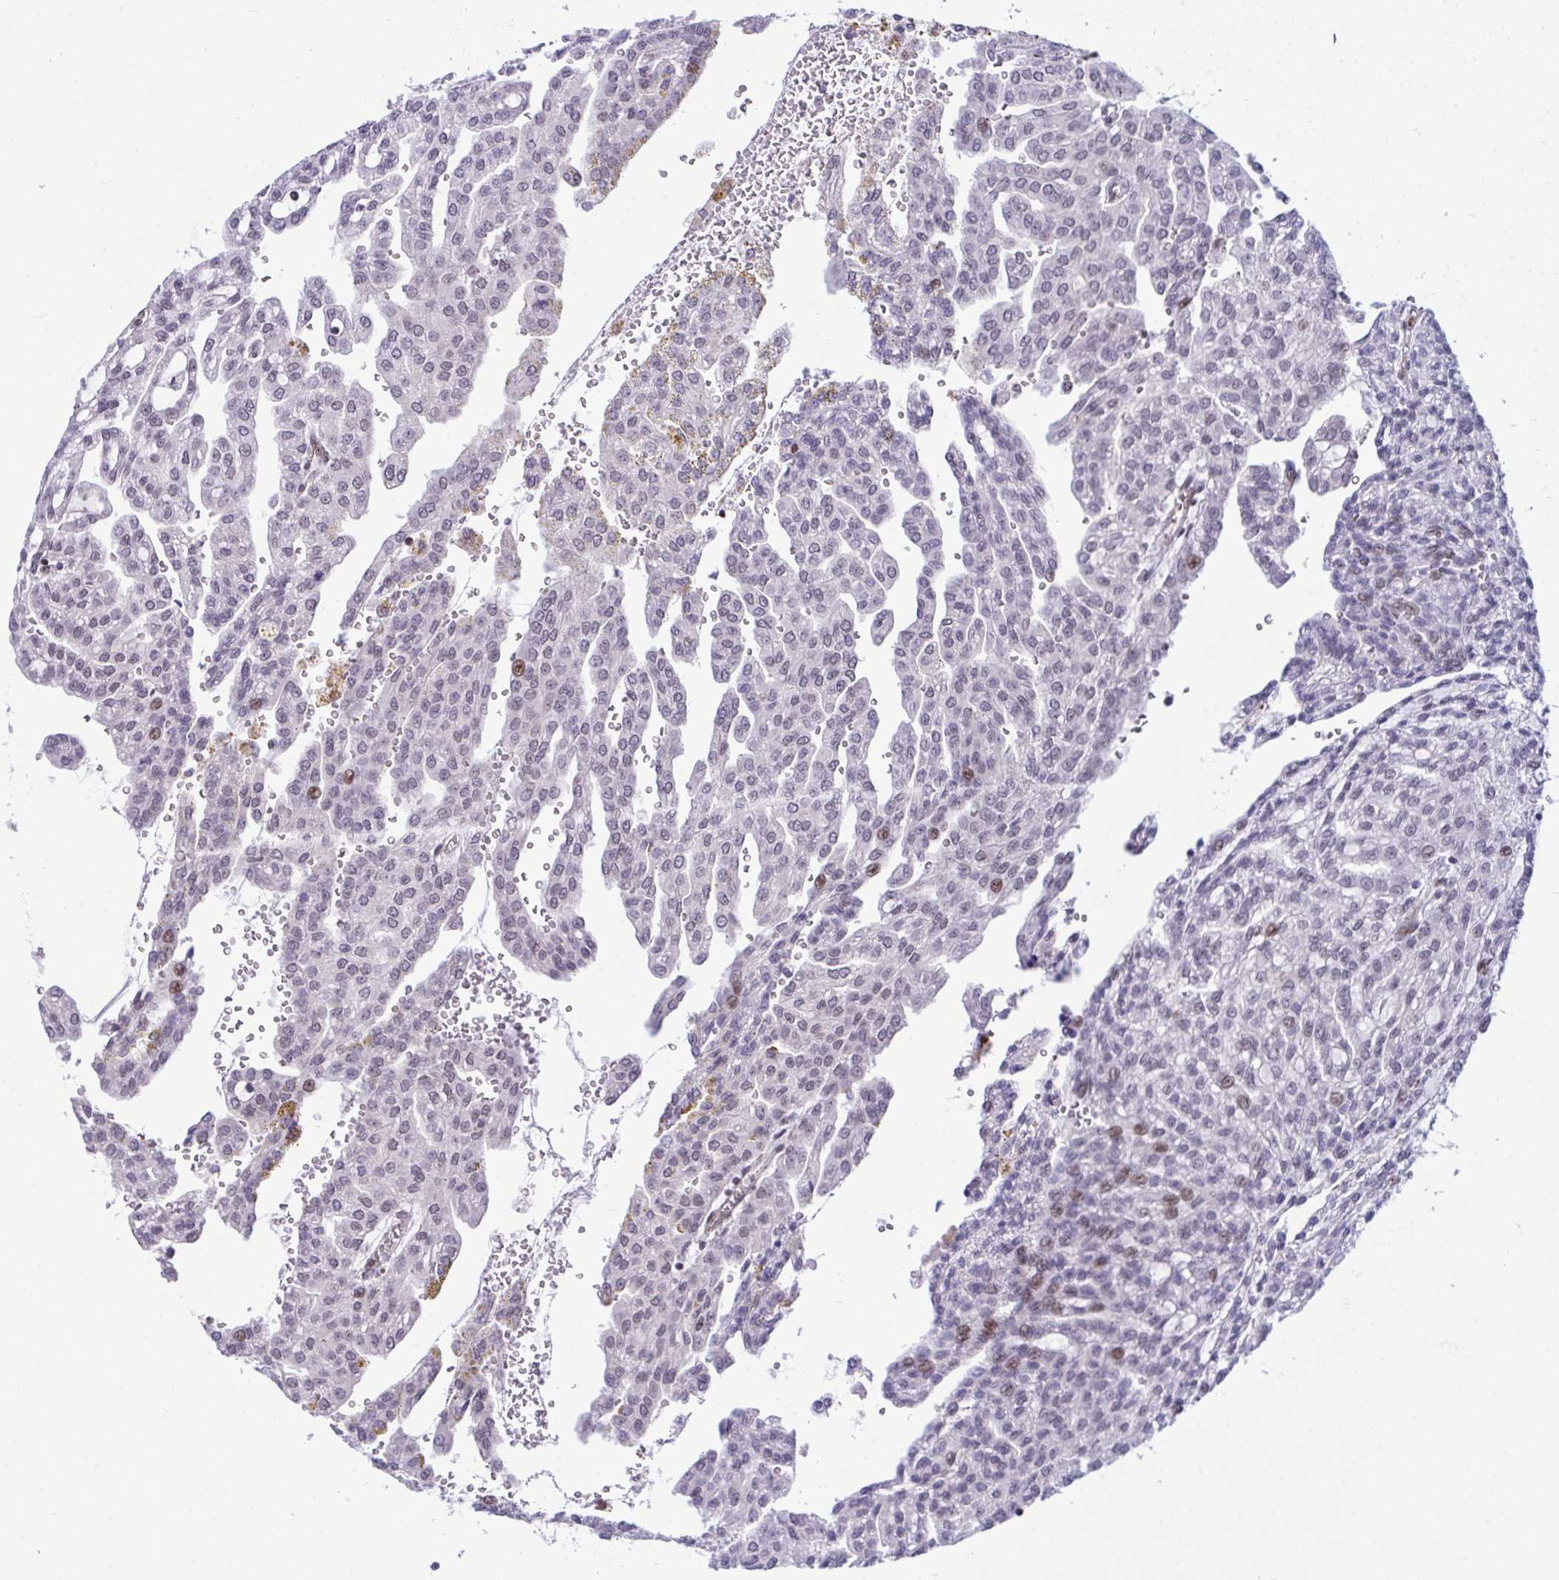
{"staining": {"intensity": "weak", "quantity": "<25%", "location": "nuclear"}, "tissue": "renal cancer", "cell_type": "Tumor cells", "image_type": "cancer", "snomed": [{"axis": "morphology", "description": "Adenocarcinoma, NOS"}, {"axis": "topography", "description": "Kidney"}], "caption": "Immunohistochemistry micrograph of renal adenocarcinoma stained for a protein (brown), which exhibits no positivity in tumor cells.", "gene": "ZFHX3", "patient": {"sex": "male", "age": 63}}